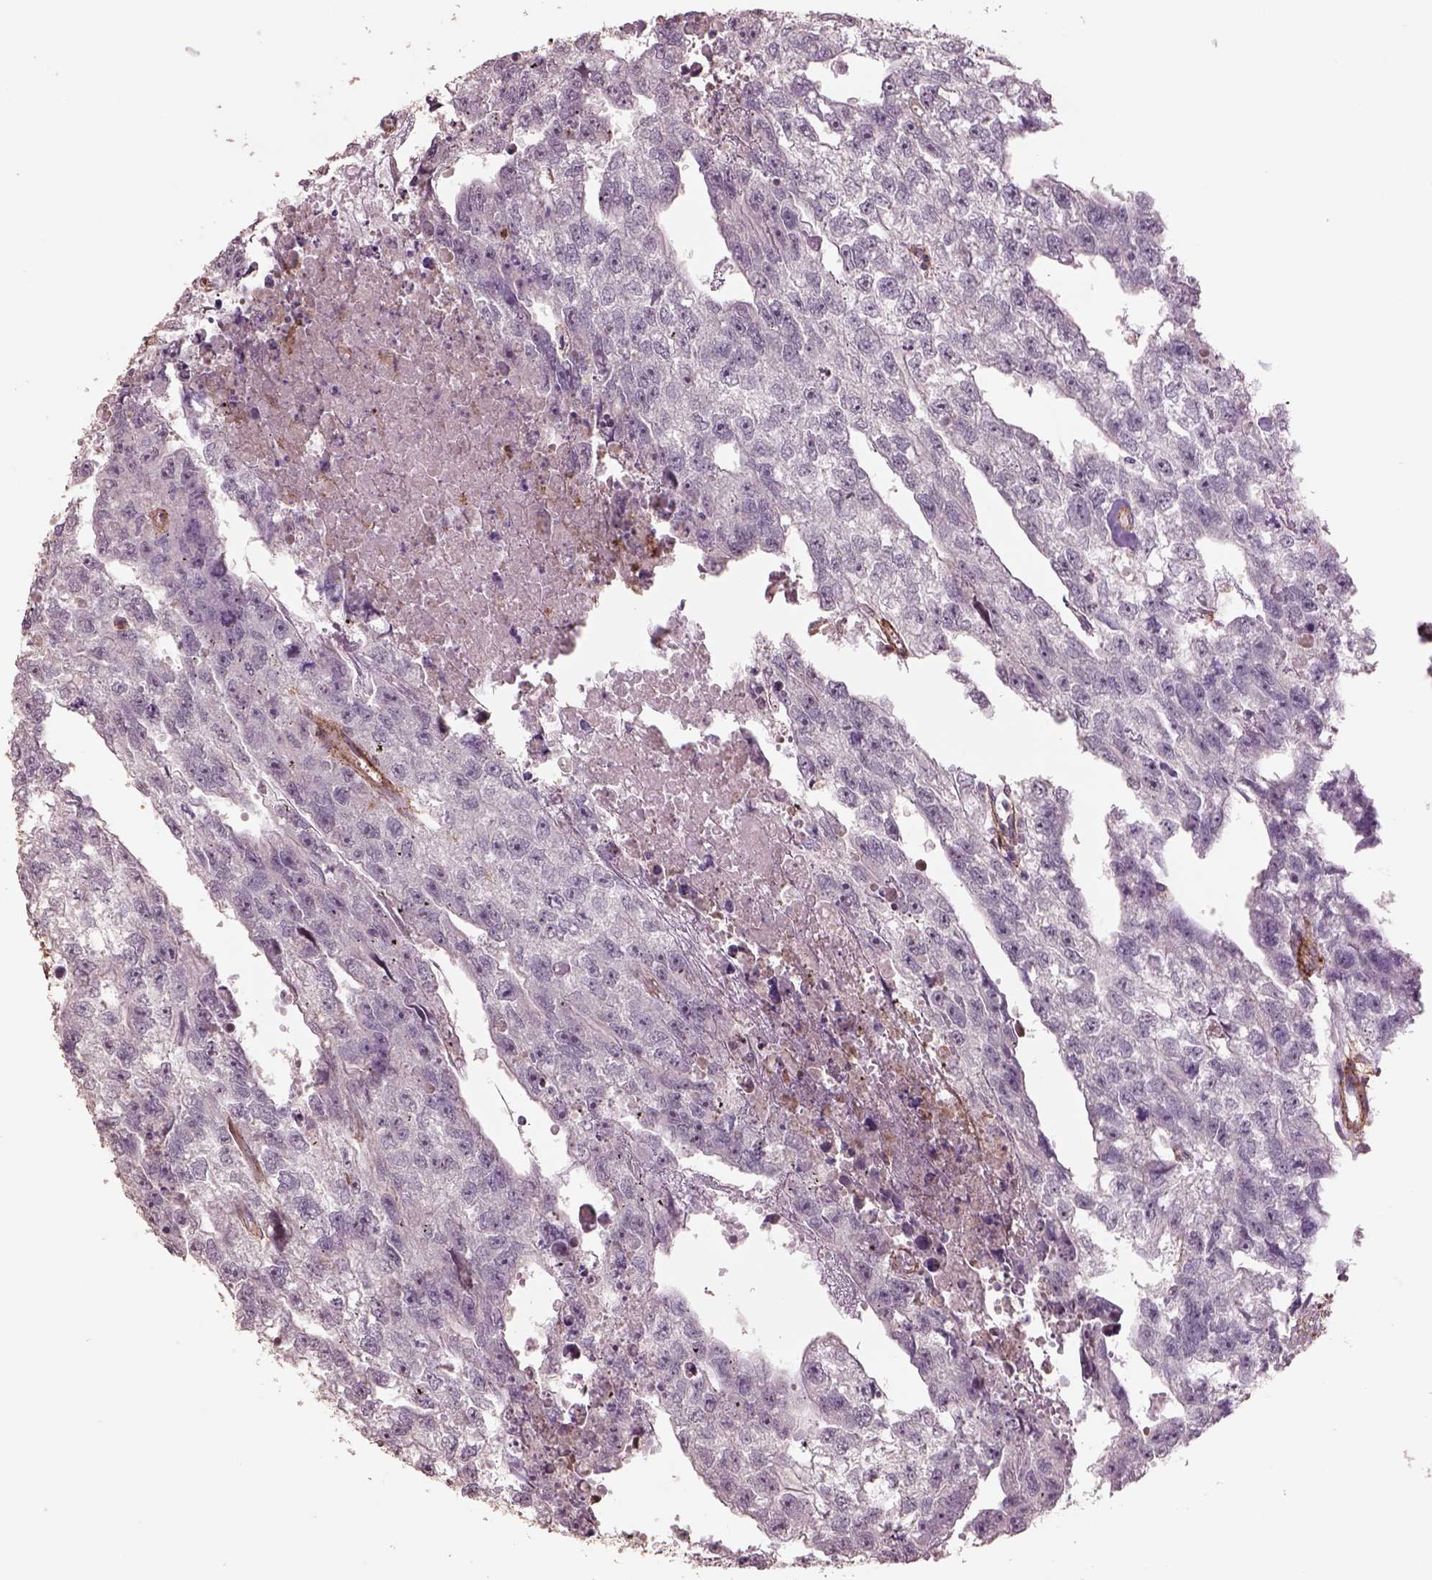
{"staining": {"intensity": "negative", "quantity": "none", "location": "none"}, "tissue": "testis cancer", "cell_type": "Tumor cells", "image_type": "cancer", "snomed": [{"axis": "morphology", "description": "Carcinoma, Embryonal, NOS"}, {"axis": "morphology", "description": "Teratoma, malignant, NOS"}, {"axis": "topography", "description": "Testis"}], "caption": "Tumor cells show no significant positivity in testis teratoma (malignant).", "gene": "LIN7A", "patient": {"sex": "male", "age": 44}}